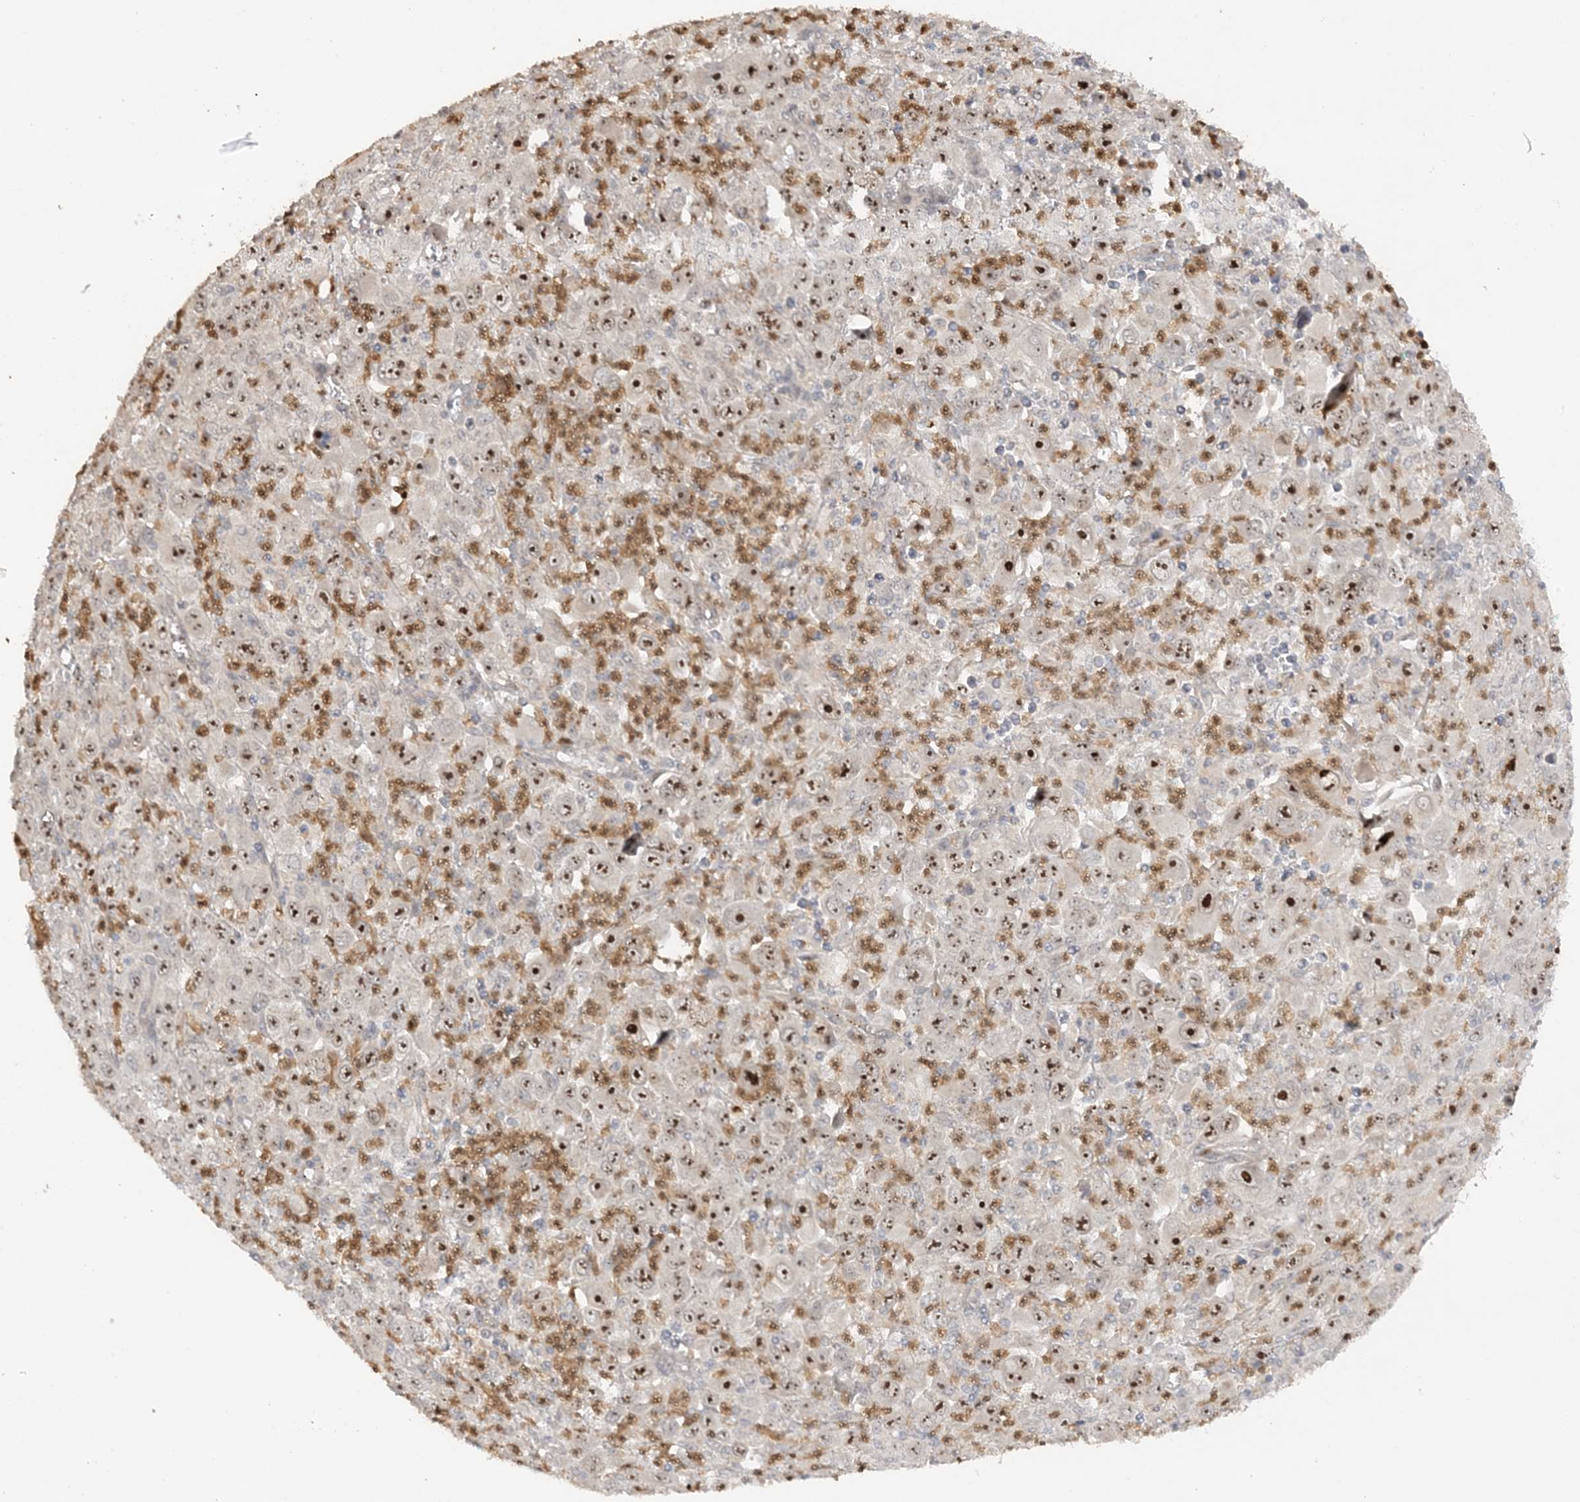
{"staining": {"intensity": "strong", "quantity": "25%-75%", "location": "nuclear"}, "tissue": "melanoma", "cell_type": "Tumor cells", "image_type": "cancer", "snomed": [{"axis": "morphology", "description": "Malignant melanoma, Metastatic site"}, {"axis": "topography", "description": "Skin"}], "caption": "Human melanoma stained with a protein marker displays strong staining in tumor cells.", "gene": "DDX18", "patient": {"sex": "female", "age": 56}}